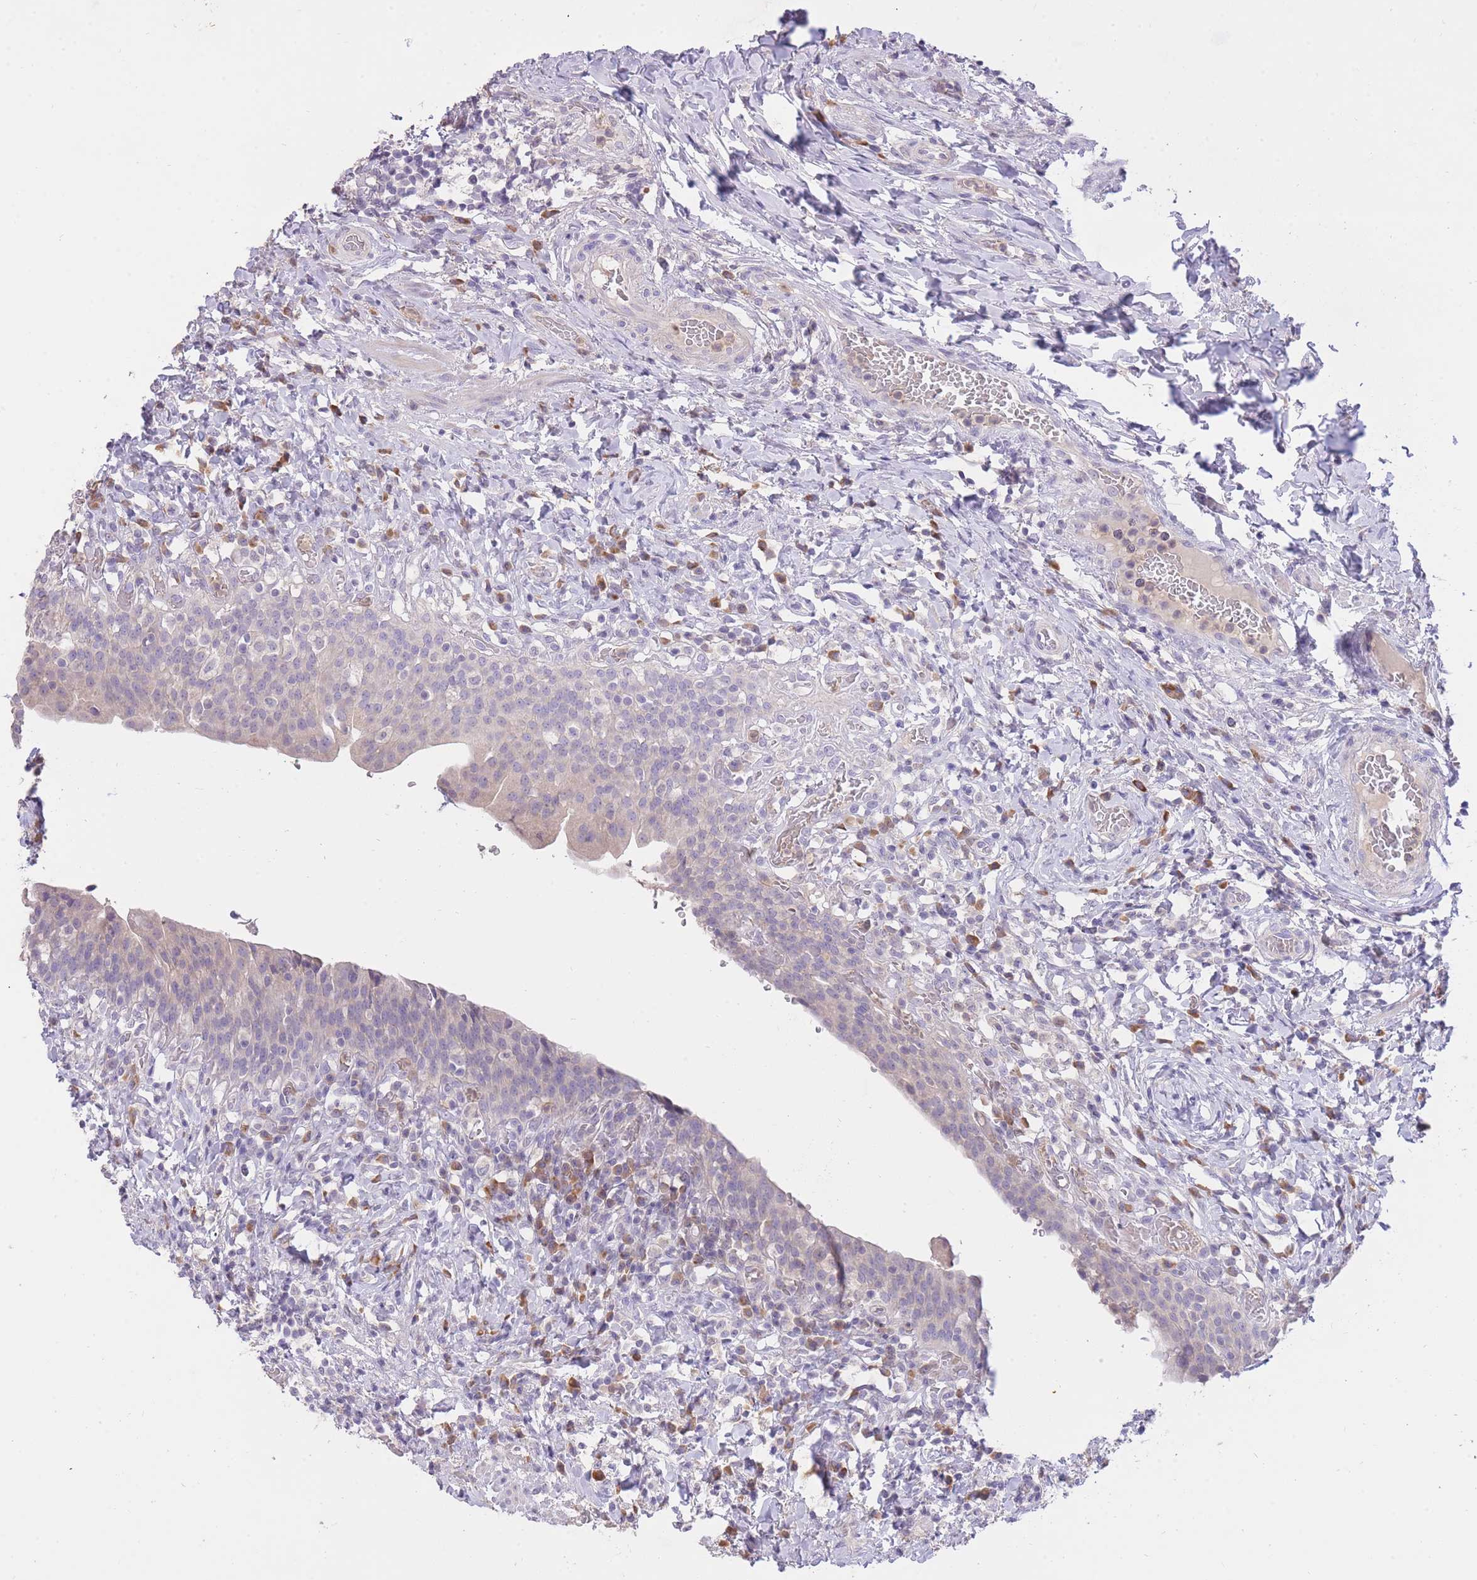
{"staining": {"intensity": "negative", "quantity": "none", "location": "none"}, "tissue": "urinary bladder", "cell_type": "Urothelial cells", "image_type": "normal", "snomed": [{"axis": "morphology", "description": "Normal tissue, NOS"}, {"axis": "morphology", "description": "Inflammation, NOS"}, {"axis": "topography", "description": "Urinary bladder"}], "caption": "This is an immunohistochemistry micrograph of benign urinary bladder. There is no positivity in urothelial cells.", "gene": "FRG2B", "patient": {"sex": "male", "age": 64}}